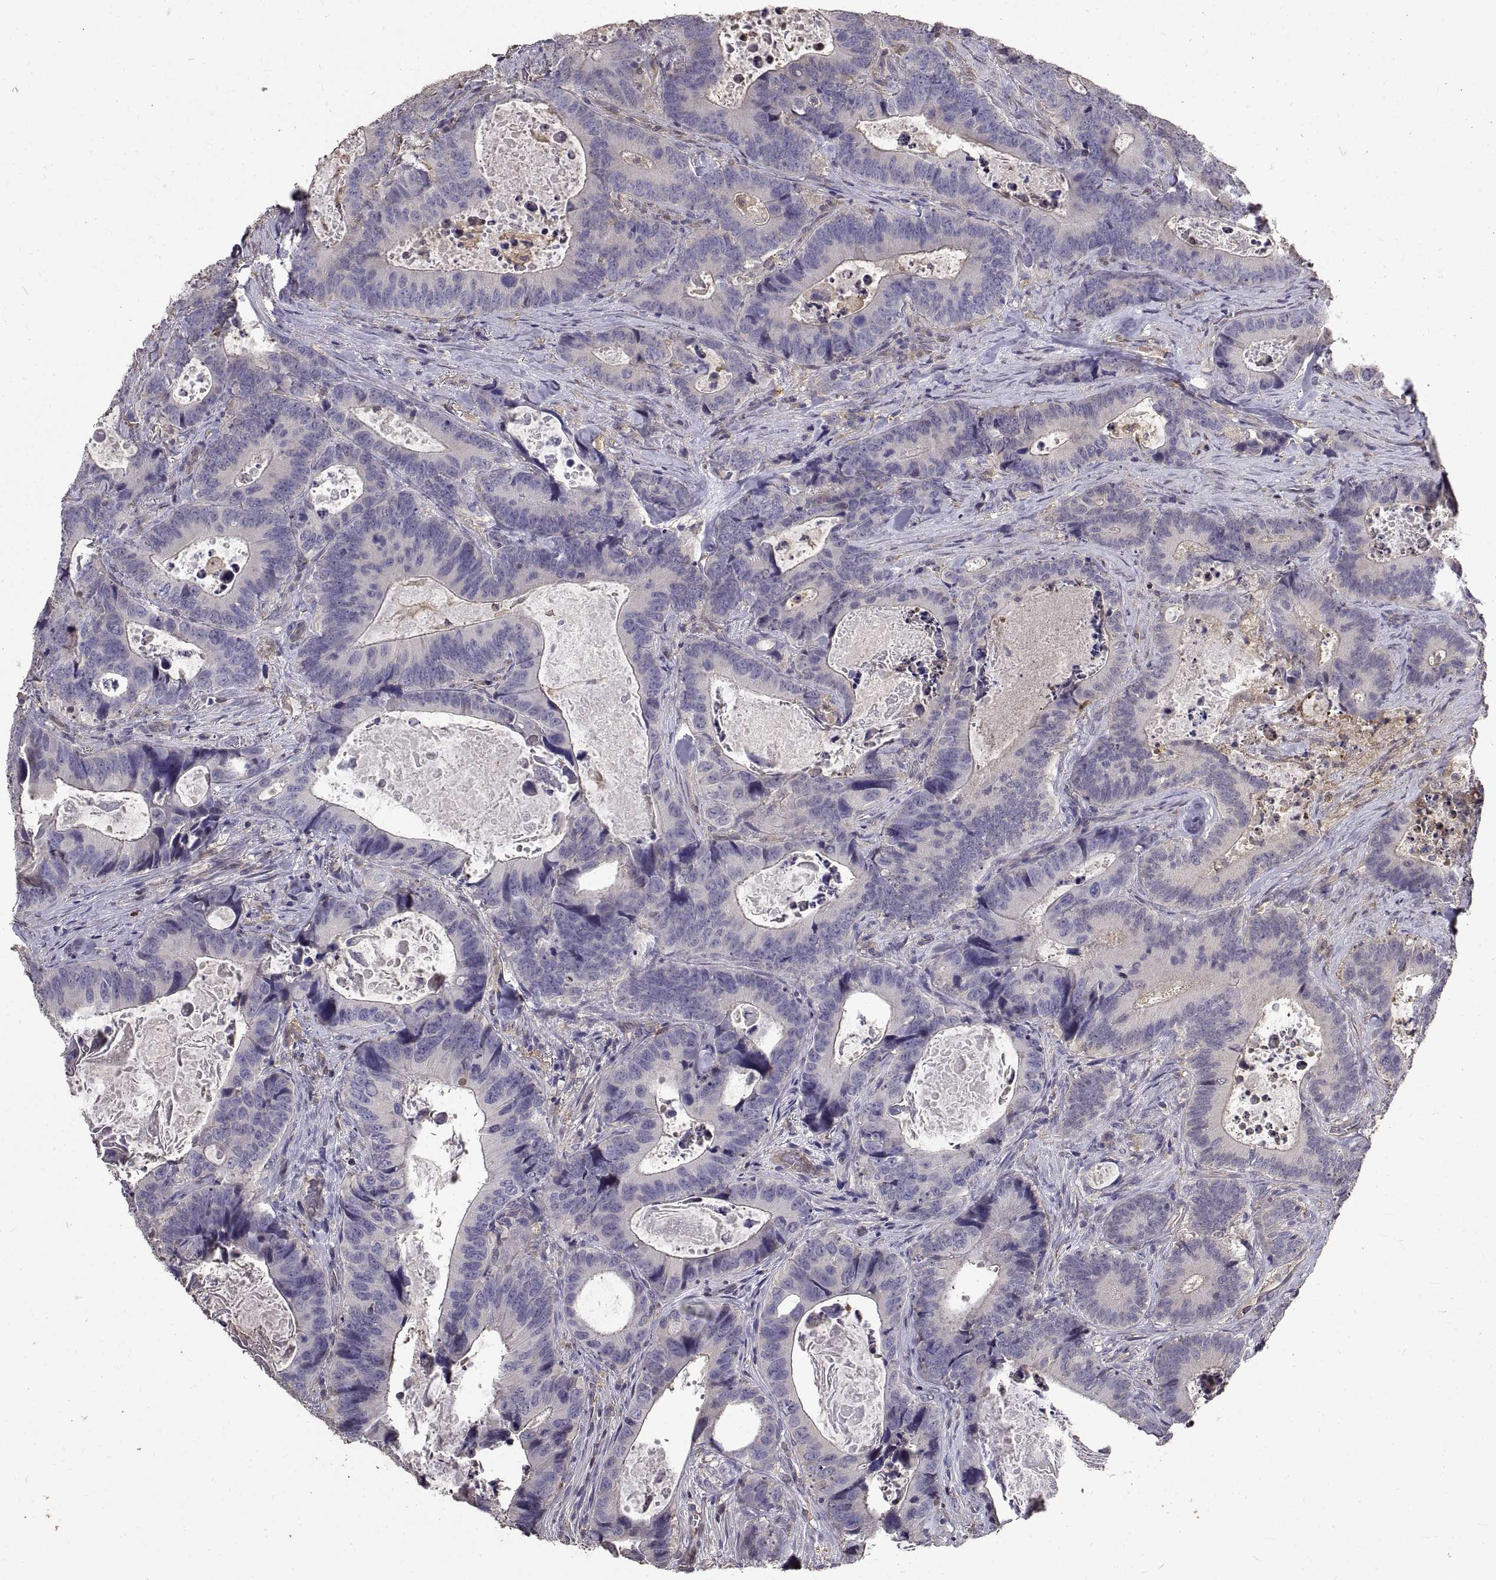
{"staining": {"intensity": "negative", "quantity": "none", "location": "none"}, "tissue": "colorectal cancer", "cell_type": "Tumor cells", "image_type": "cancer", "snomed": [{"axis": "morphology", "description": "Adenocarcinoma, NOS"}, {"axis": "topography", "description": "Colon"}], "caption": "Adenocarcinoma (colorectal) was stained to show a protein in brown. There is no significant expression in tumor cells.", "gene": "PEA15", "patient": {"sex": "female", "age": 82}}